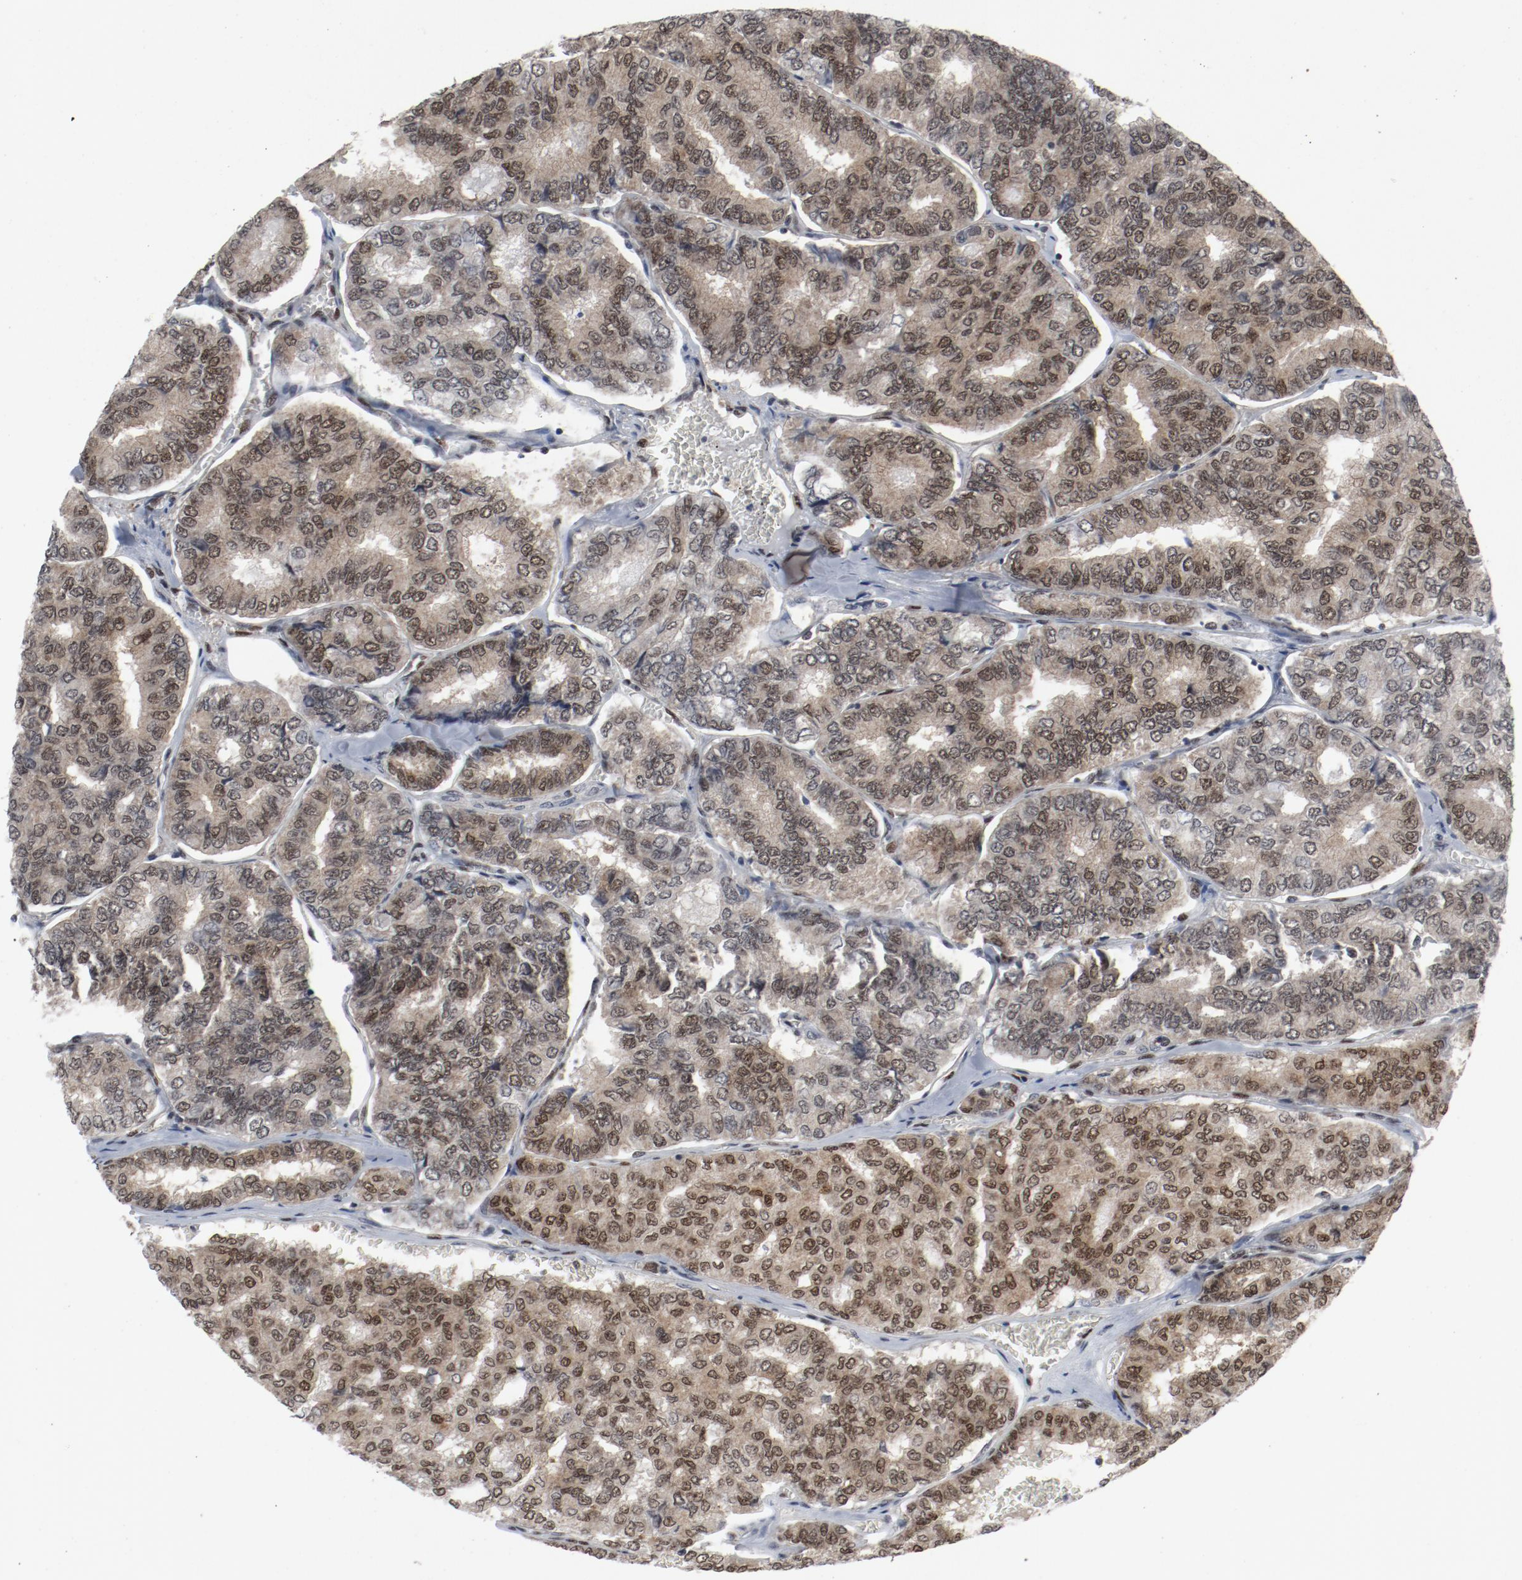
{"staining": {"intensity": "moderate", "quantity": ">75%", "location": "cytoplasmic/membranous,nuclear"}, "tissue": "thyroid cancer", "cell_type": "Tumor cells", "image_type": "cancer", "snomed": [{"axis": "morphology", "description": "Papillary adenocarcinoma, NOS"}, {"axis": "topography", "description": "Thyroid gland"}], "caption": "Immunohistochemical staining of human papillary adenocarcinoma (thyroid) demonstrates medium levels of moderate cytoplasmic/membranous and nuclear protein expression in approximately >75% of tumor cells. The protein of interest is shown in brown color, while the nuclei are stained blue.", "gene": "JMJD6", "patient": {"sex": "female", "age": 35}}